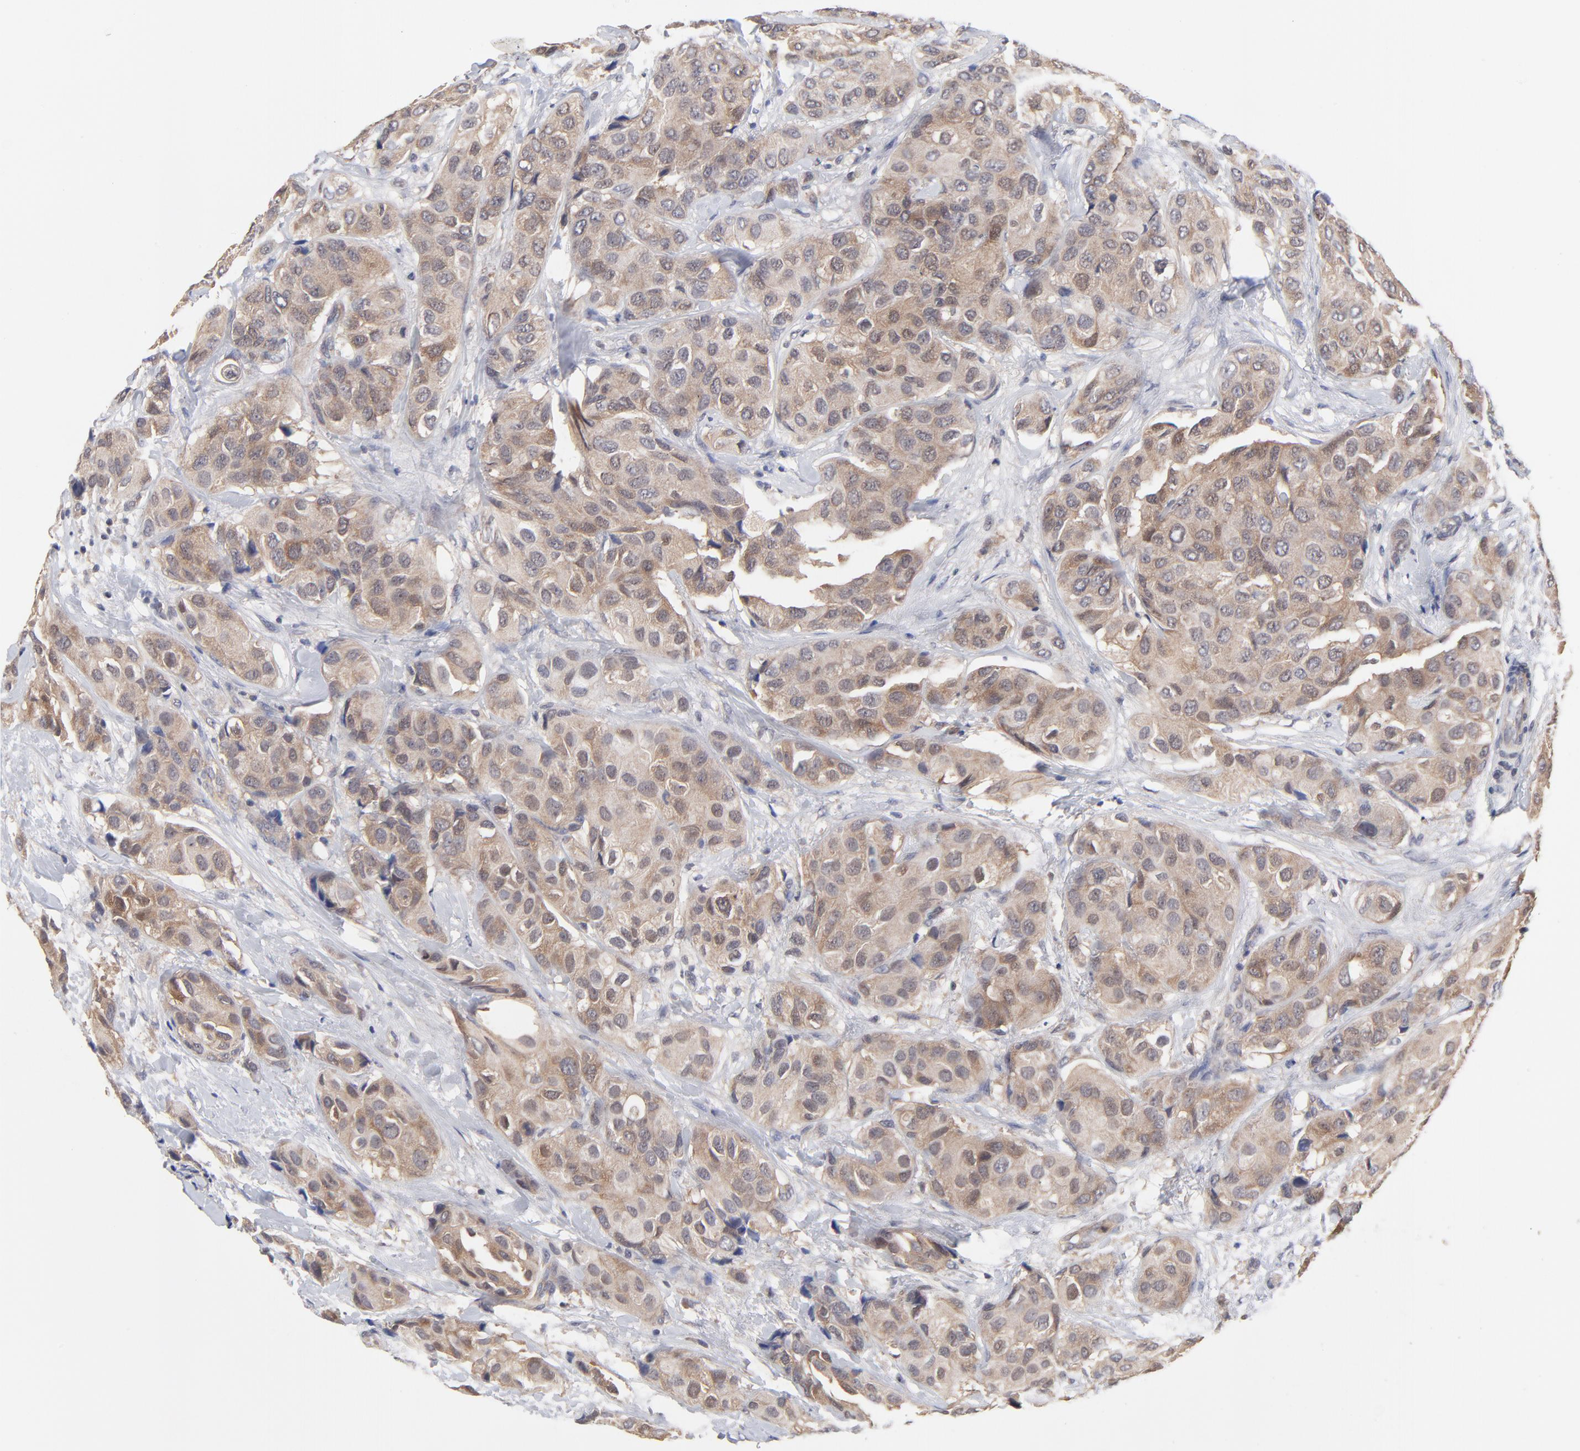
{"staining": {"intensity": "weak", "quantity": ">75%", "location": "cytoplasmic/membranous"}, "tissue": "breast cancer", "cell_type": "Tumor cells", "image_type": "cancer", "snomed": [{"axis": "morphology", "description": "Duct carcinoma"}, {"axis": "topography", "description": "Breast"}], "caption": "Immunohistochemistry staining of breast cancer (infiltrating ductal carcinoma), which displays low levels of weak cytoplasmic/membranous positivity in about >75% of tumor cells indicating weak cytoplasmic/membranous protein staining. The staining was performed using DAB (brown) for protein detection and nuclei were counterstained in hematoxylin (blue).", "gene": "PCMT1", "patient": {"sex": "female", "age": 68}}